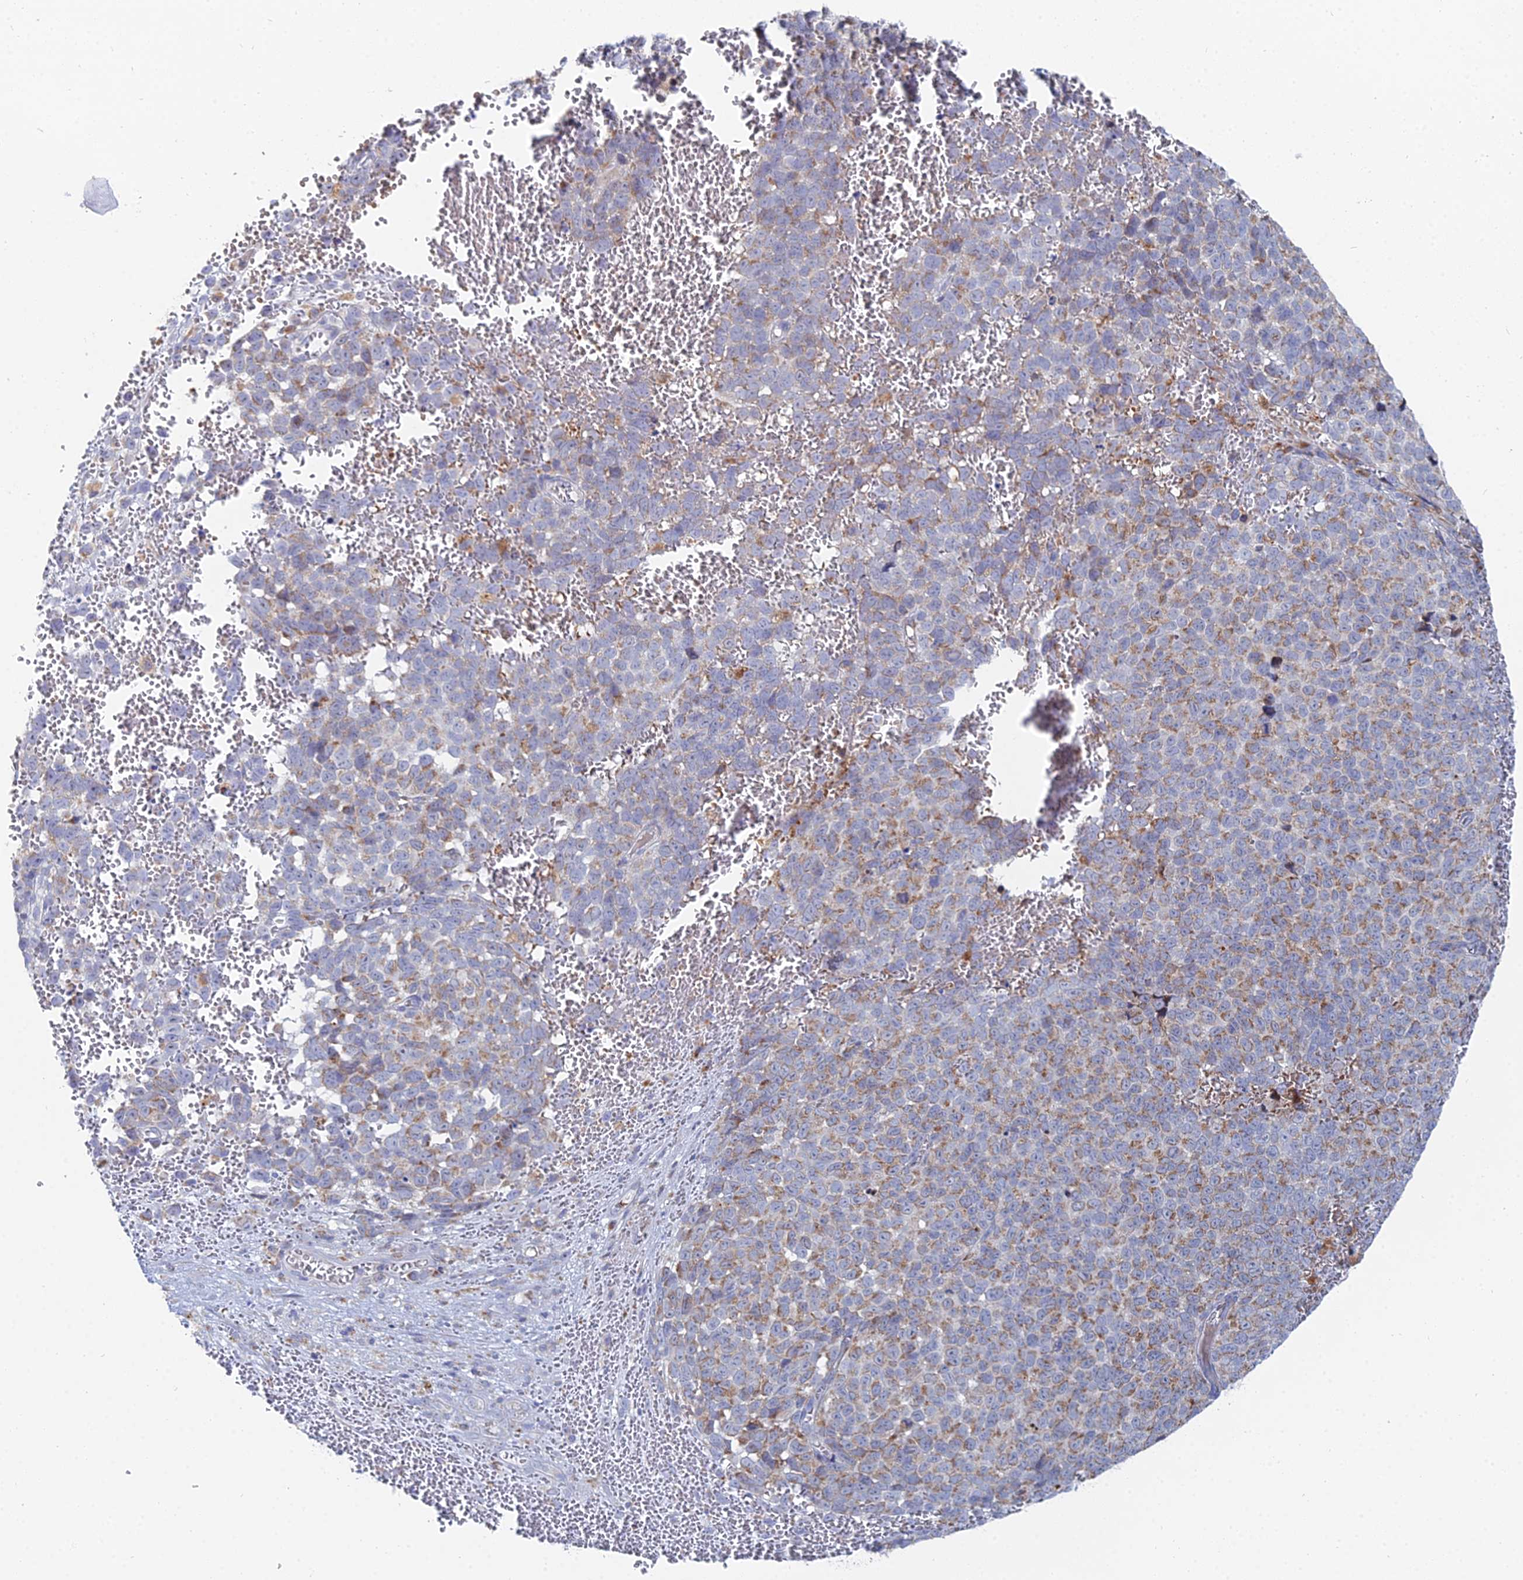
{"staining": {"intensity": "moderate", "quantity": ">75%", "location": "cytoplasmic/membranous"}, "tissue": "melanoma", "cell_type": "Tumor cells", "image_type": "cancer", "snomed": [{"axis": "morphology", "description": "Malignant melanoma, NOS"}, {"axis": "topography", "description": "Nose, NOS"}], "caption": "An immunohistochemistry image of neoplastic tissue is shown. Protein staining in brown labels moderate cytoplasmic/membranous positivity in melanoma within tumor cells. Ihc stains the protein in brown and the nuclei are stained blue.", "gene": "MPC1", "patient": {"sex": "female", "age": 48}}